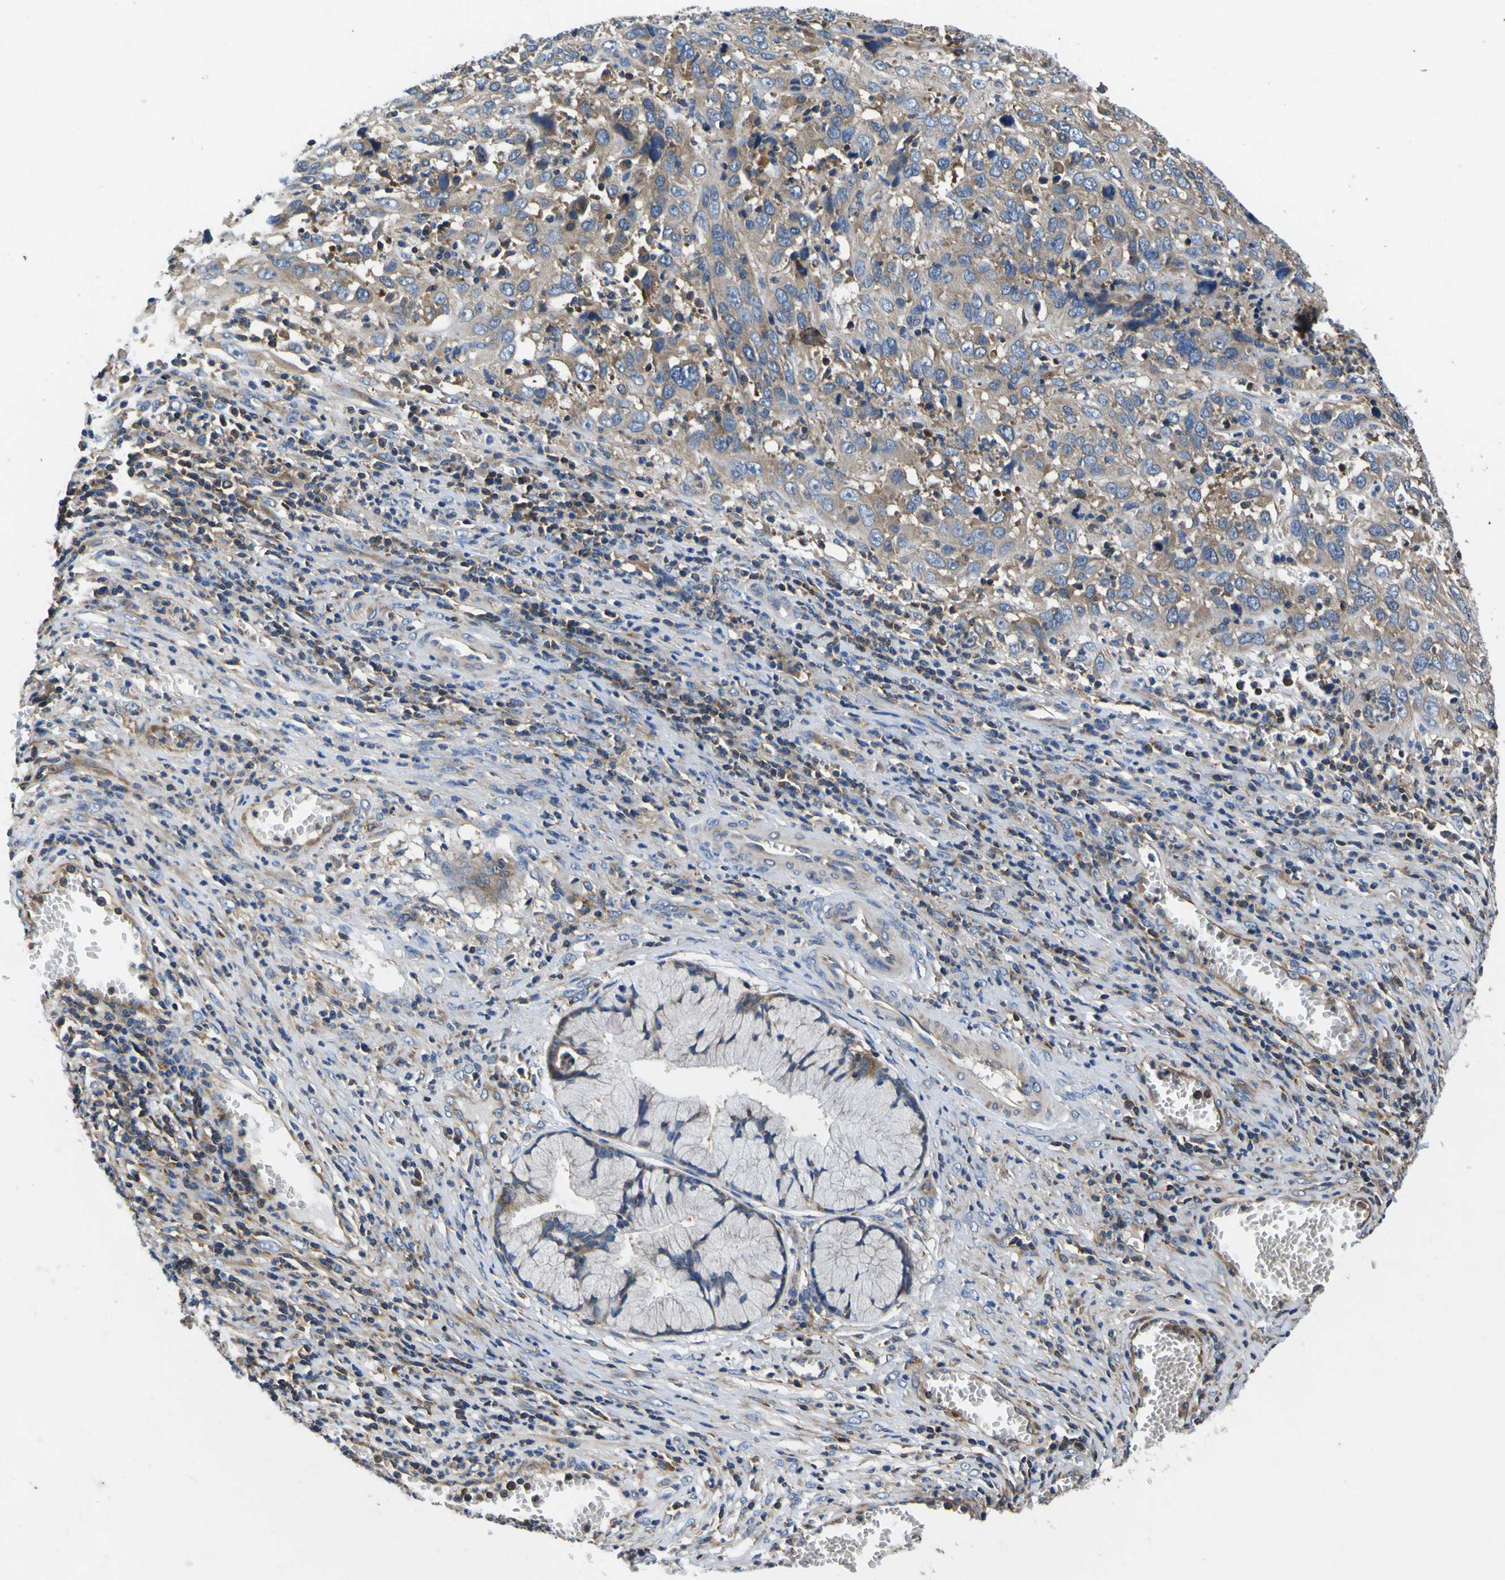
{"staining": {"intensity": "weak", "quantity": ">75%", "location": "cytoplasmic/membranous"}, "tissue": "cervical cancer", "cell_type": "Tumor cells", "image_type": "cancer", "snomed": [{"axis": "morphology", "description": "Squamous cell carcinoma, NOS"}, {"axis": "topography", "description": "Cervix"}], "caption": "Immunohistochemical staining of squamous cell carcinoma (cervical) shows low levels of weak cytoplasmic/membranous positivity in approximately >75% of tumor cells. The protein of interest is stained brown, and the nuclei are stained in blue (DAB IHC with brightfield microscopy, high magnification).", "gene": "CNR2", "patient": {"sex": "female", "age": 32}}